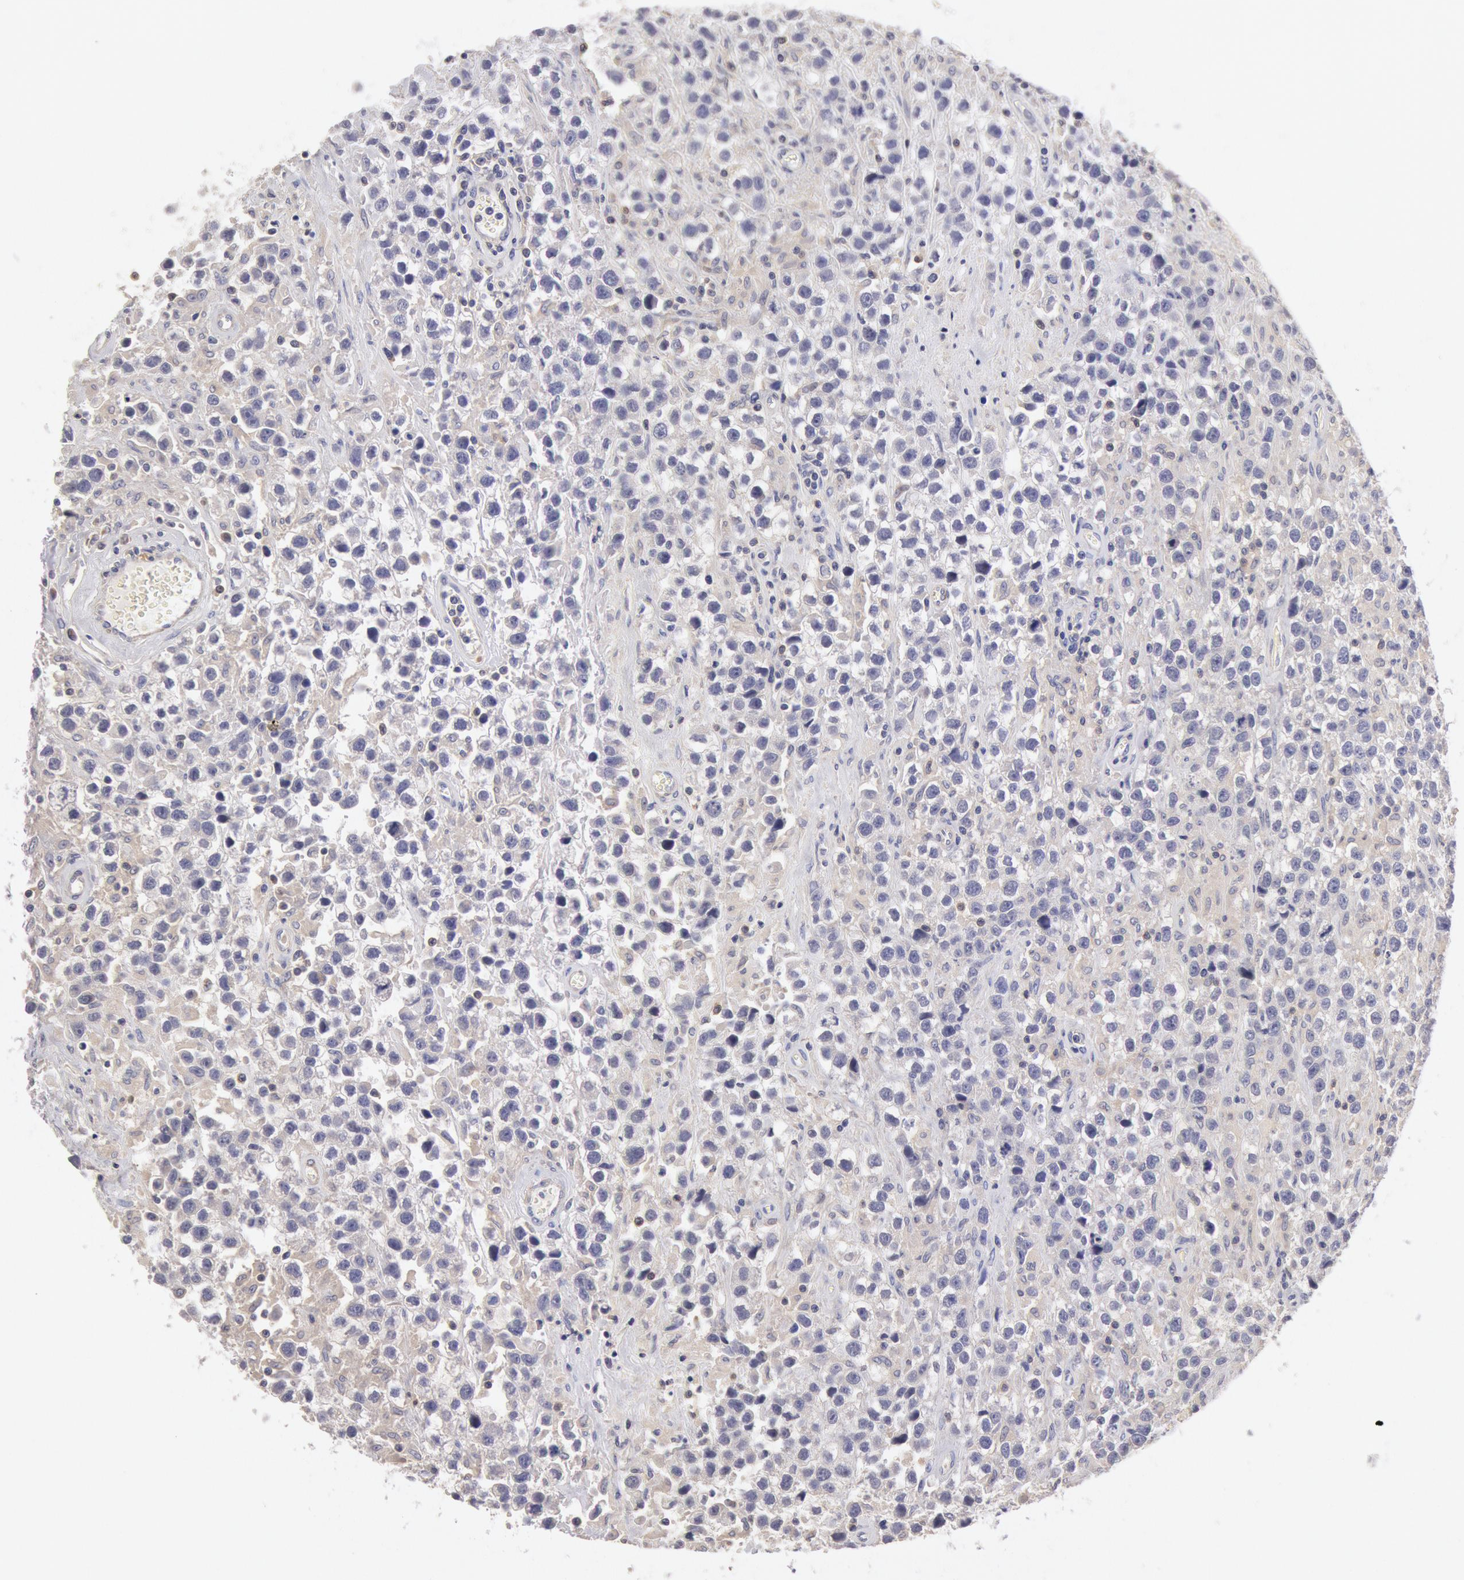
{"staining": {"intensity": "negative", "quantity": "none", "location": "none"}, "tissue": "testis cancer", "cell_type": "Tumor cells", "image_type": "cancer", "snomed": [{"axis": "morphology", "description": "Seminoma, NOS"}, {"axis": "topography", "description": "Testis"}], "caption": "Immunohistochemical staining of testis seminoma demonstrates no significant staining in tumor cells.", "gene": "TMED8", "patient": {"sex": "male", "age": 43}}